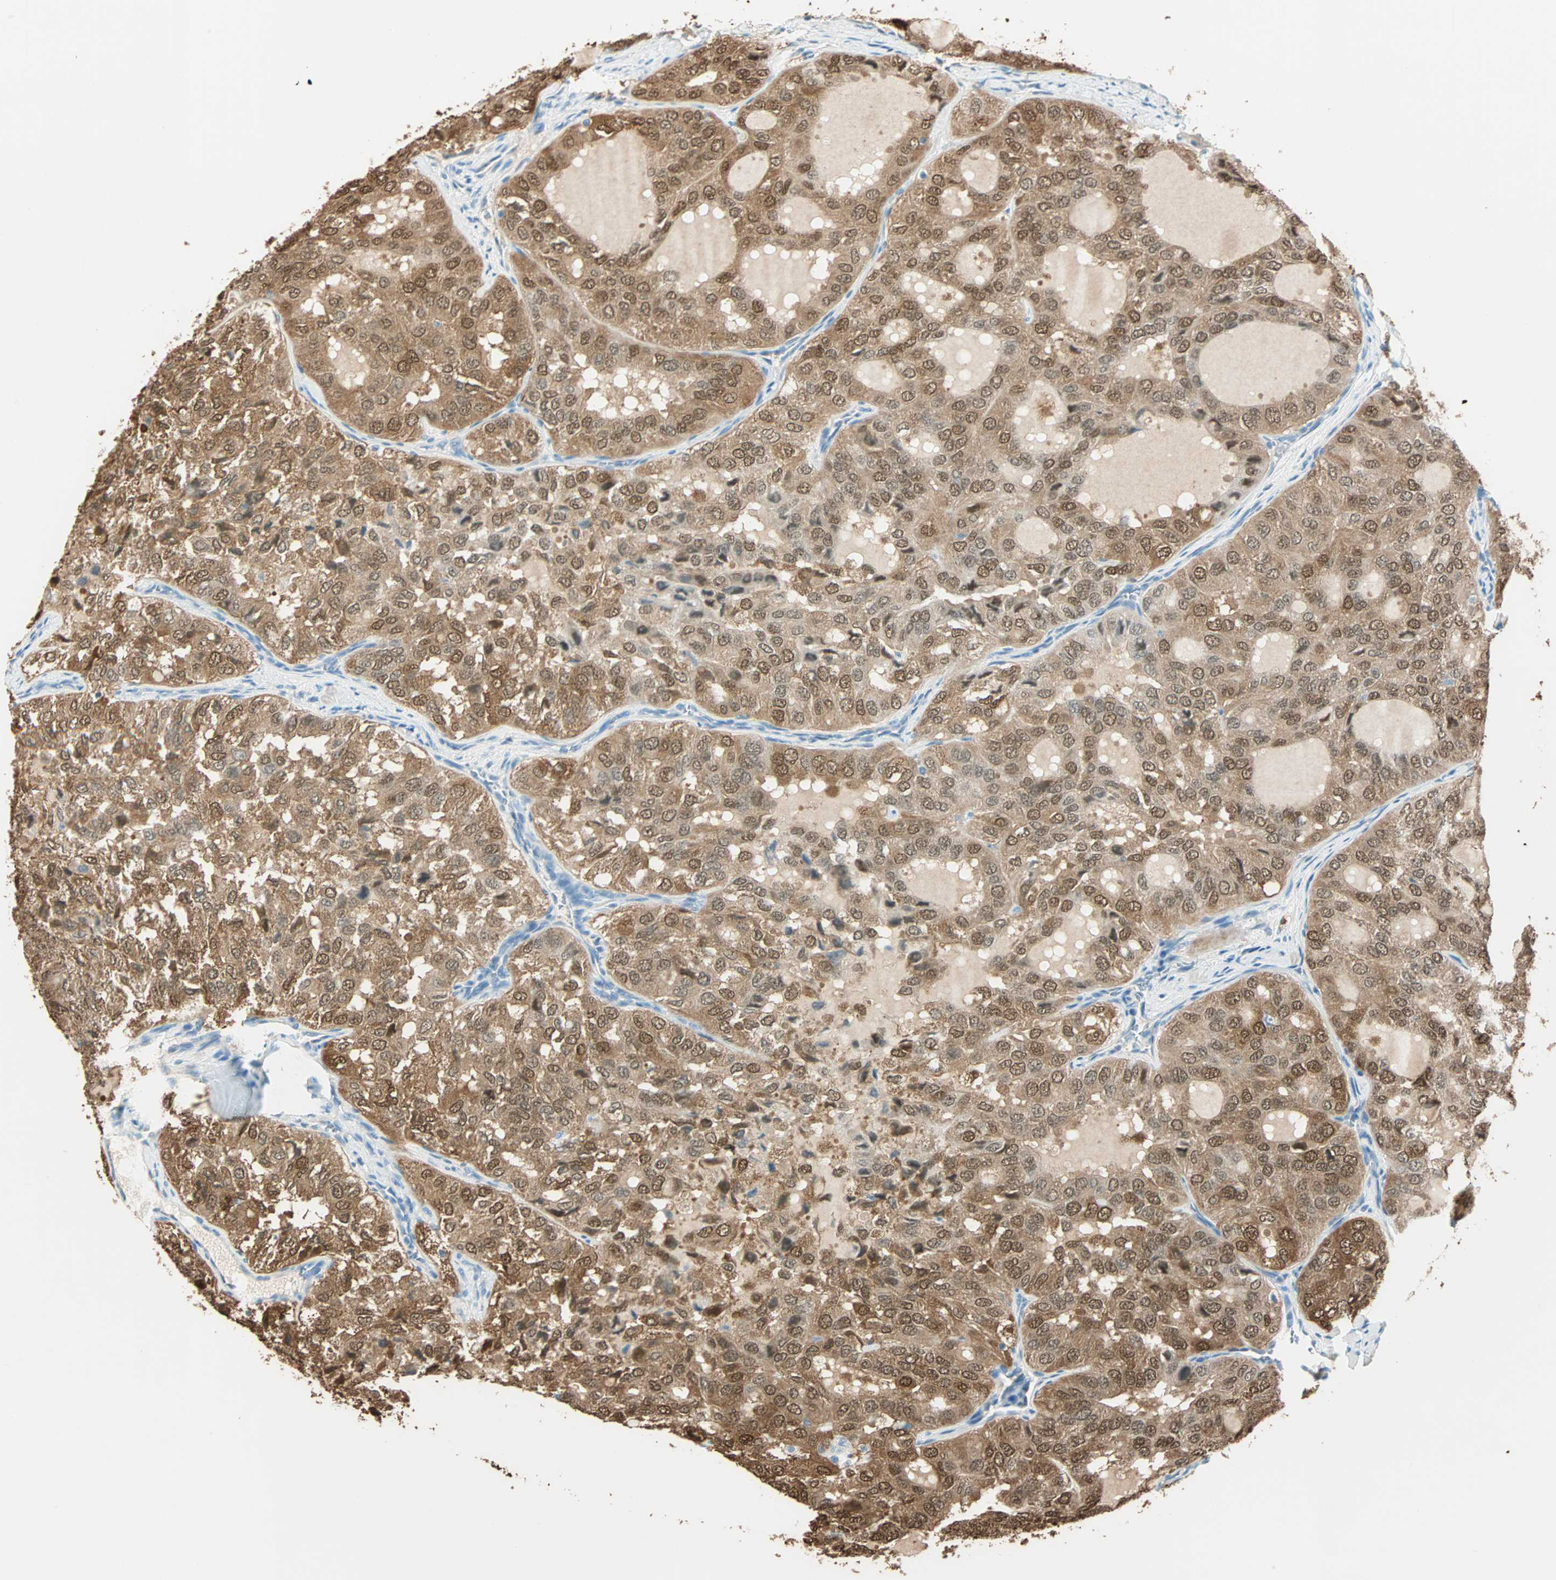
{"staining": {"intensity": "strong", "quantity": ">75%", "location": "cytoplasmic/membranous,nuclear"}, "tissue": "thyroid cancer", "cell_type": "Tumor cells", "image_type": "cancer", "snomed": [{"axis": "morphology", "description": "Follicular adenoma carcinoma, NOS"}, {"axis": "topography", "description": "Thyroid gland"}], "caption": "Approximately >75% of tumor cells in thyroid cancer show strong cytoplasmic/membranous and nuclear protein staining as visualized by brown immunohistochemical staining.", "gene": "S100A1", "patient": {"sex": "male", "age": 75}}